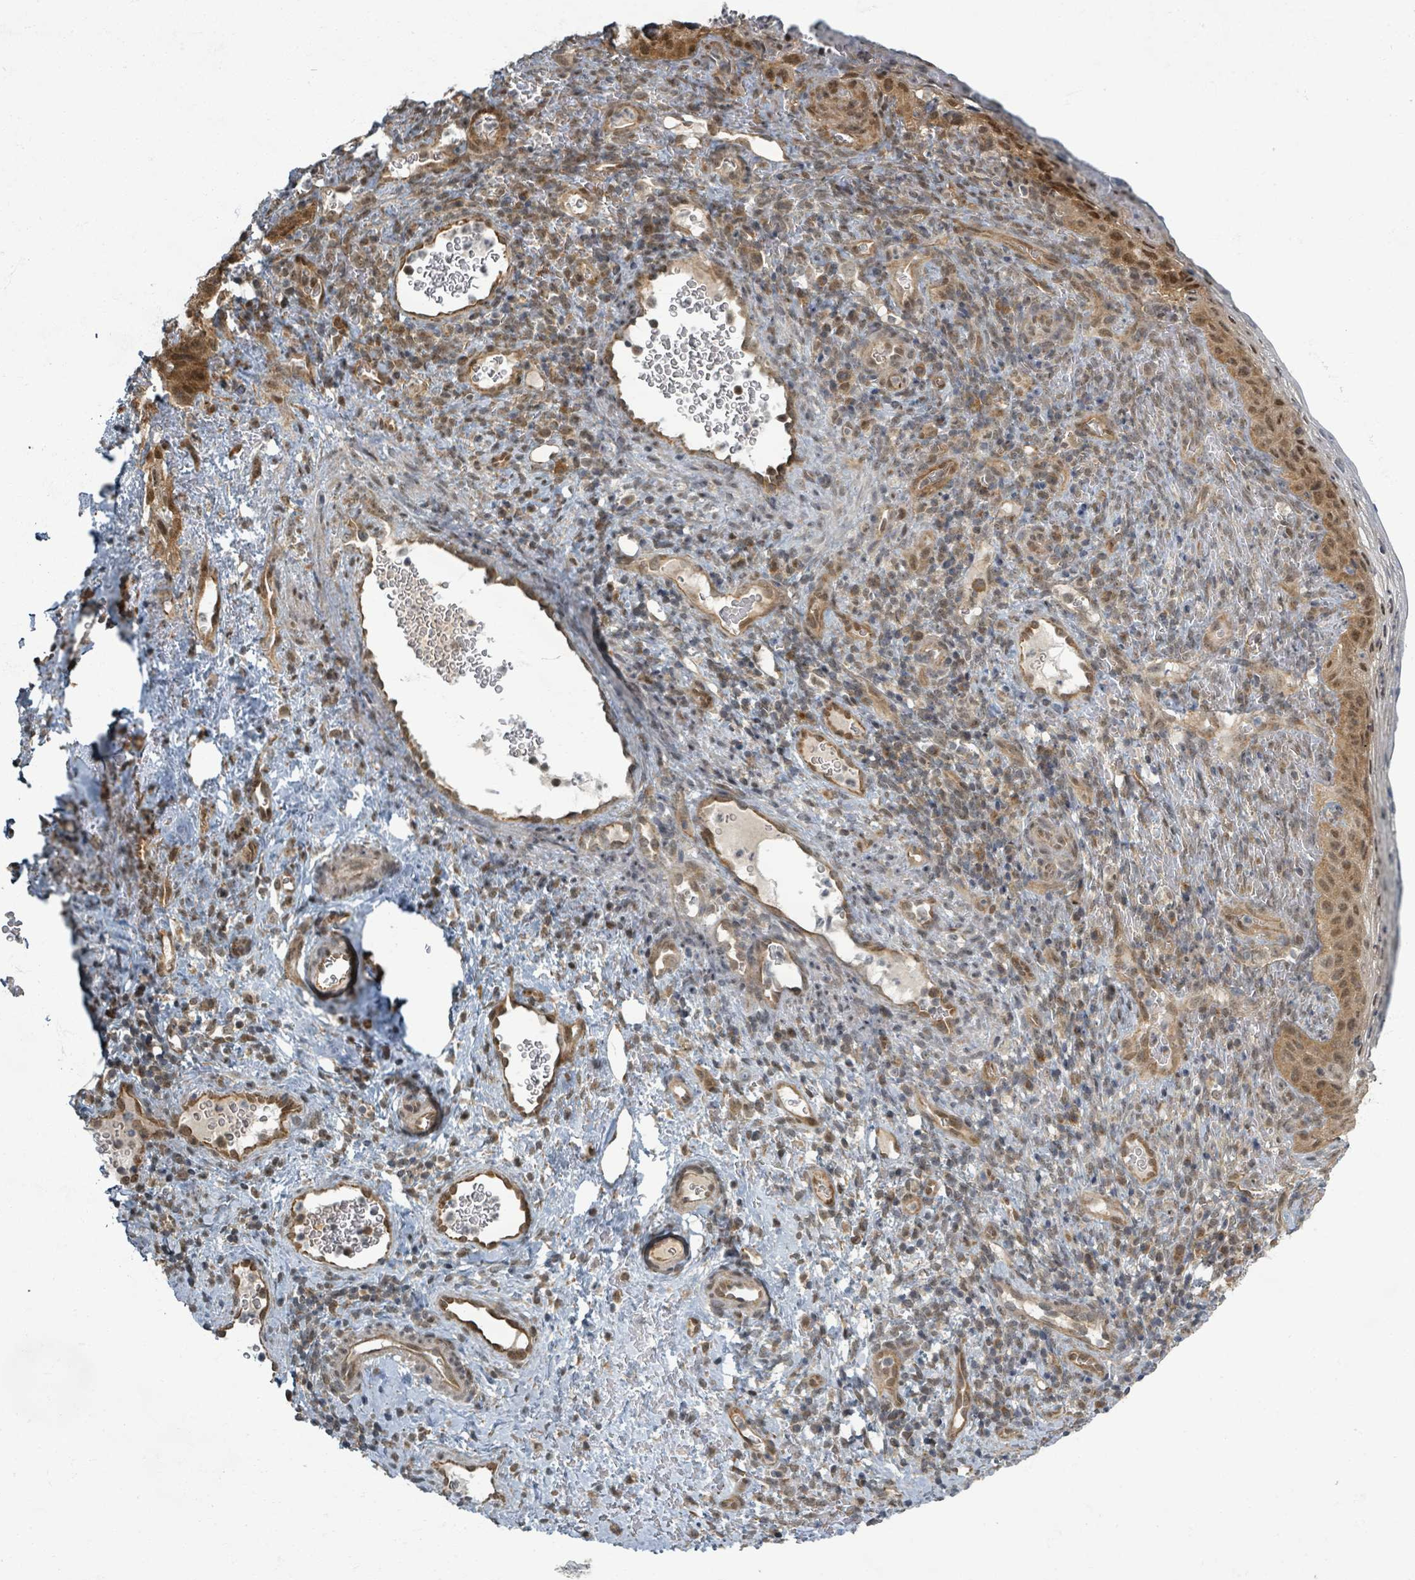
{"staining": {"intensity": "moderate", "quantity": ">75%", "location": "cytoplasmic/membranous,nuclear"}, "tissue": "cervical cancer", "cell_type": "Tumor cells", "image_type": "cancer", "snomed": [{"axis": "morphology", "description": "Squamous cell carcinoma, NOS"}, {"axis": "topography", "description": "Cervix"}], "caption": "Immunohistochemistry (IHC) micrograph of neoplastic tissue: human squamous cell carcinoma (cervical) stained using immunohistochemistry shows medium levels of moderate protein expression localized specifically in the cytoplasmic/membranous and nuclear of tumor cells, appearing as a cytoplasmic/membranous and nuclear brown color.", "gene": "INTS15", "patient": {"sex": "female", "age": 52}}